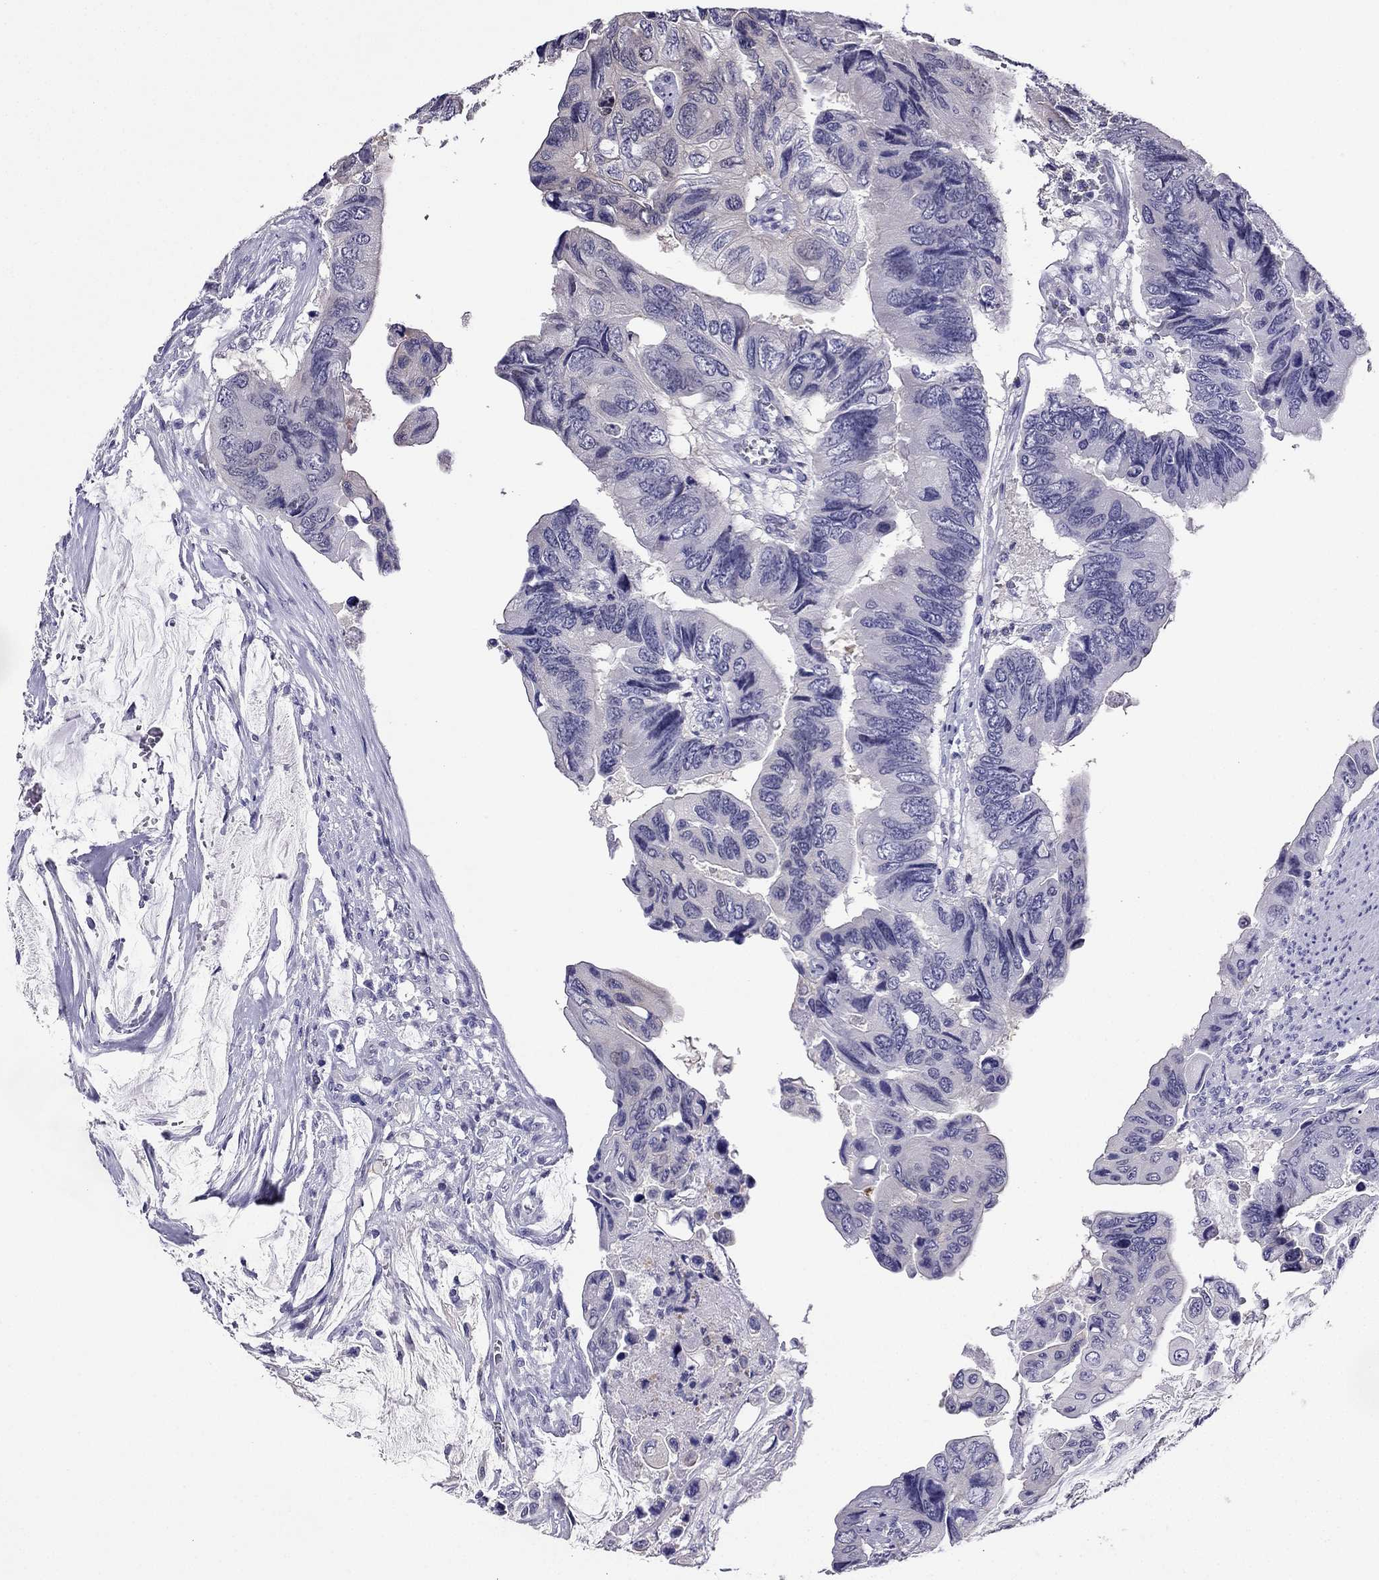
{"staining": {"intensity": "negative", "quantity": "none", "location": "none"}, "tissue": "colorectal cancer", "cell_type": "Tumor cells", "image_type": "cancer", "snomed": [{"axis": "morphology", "description": "Adenocarcinoma, NOS"}, {"axis": "topography", "description": "Rectum"}], "caption": "This is an immunohistochemistry (IHC) micrograph of human colorectal cancer. There is no expression in tumor cells.", "gene": "KCNJ10", "patient": {"sex": "male", "age": 63}}